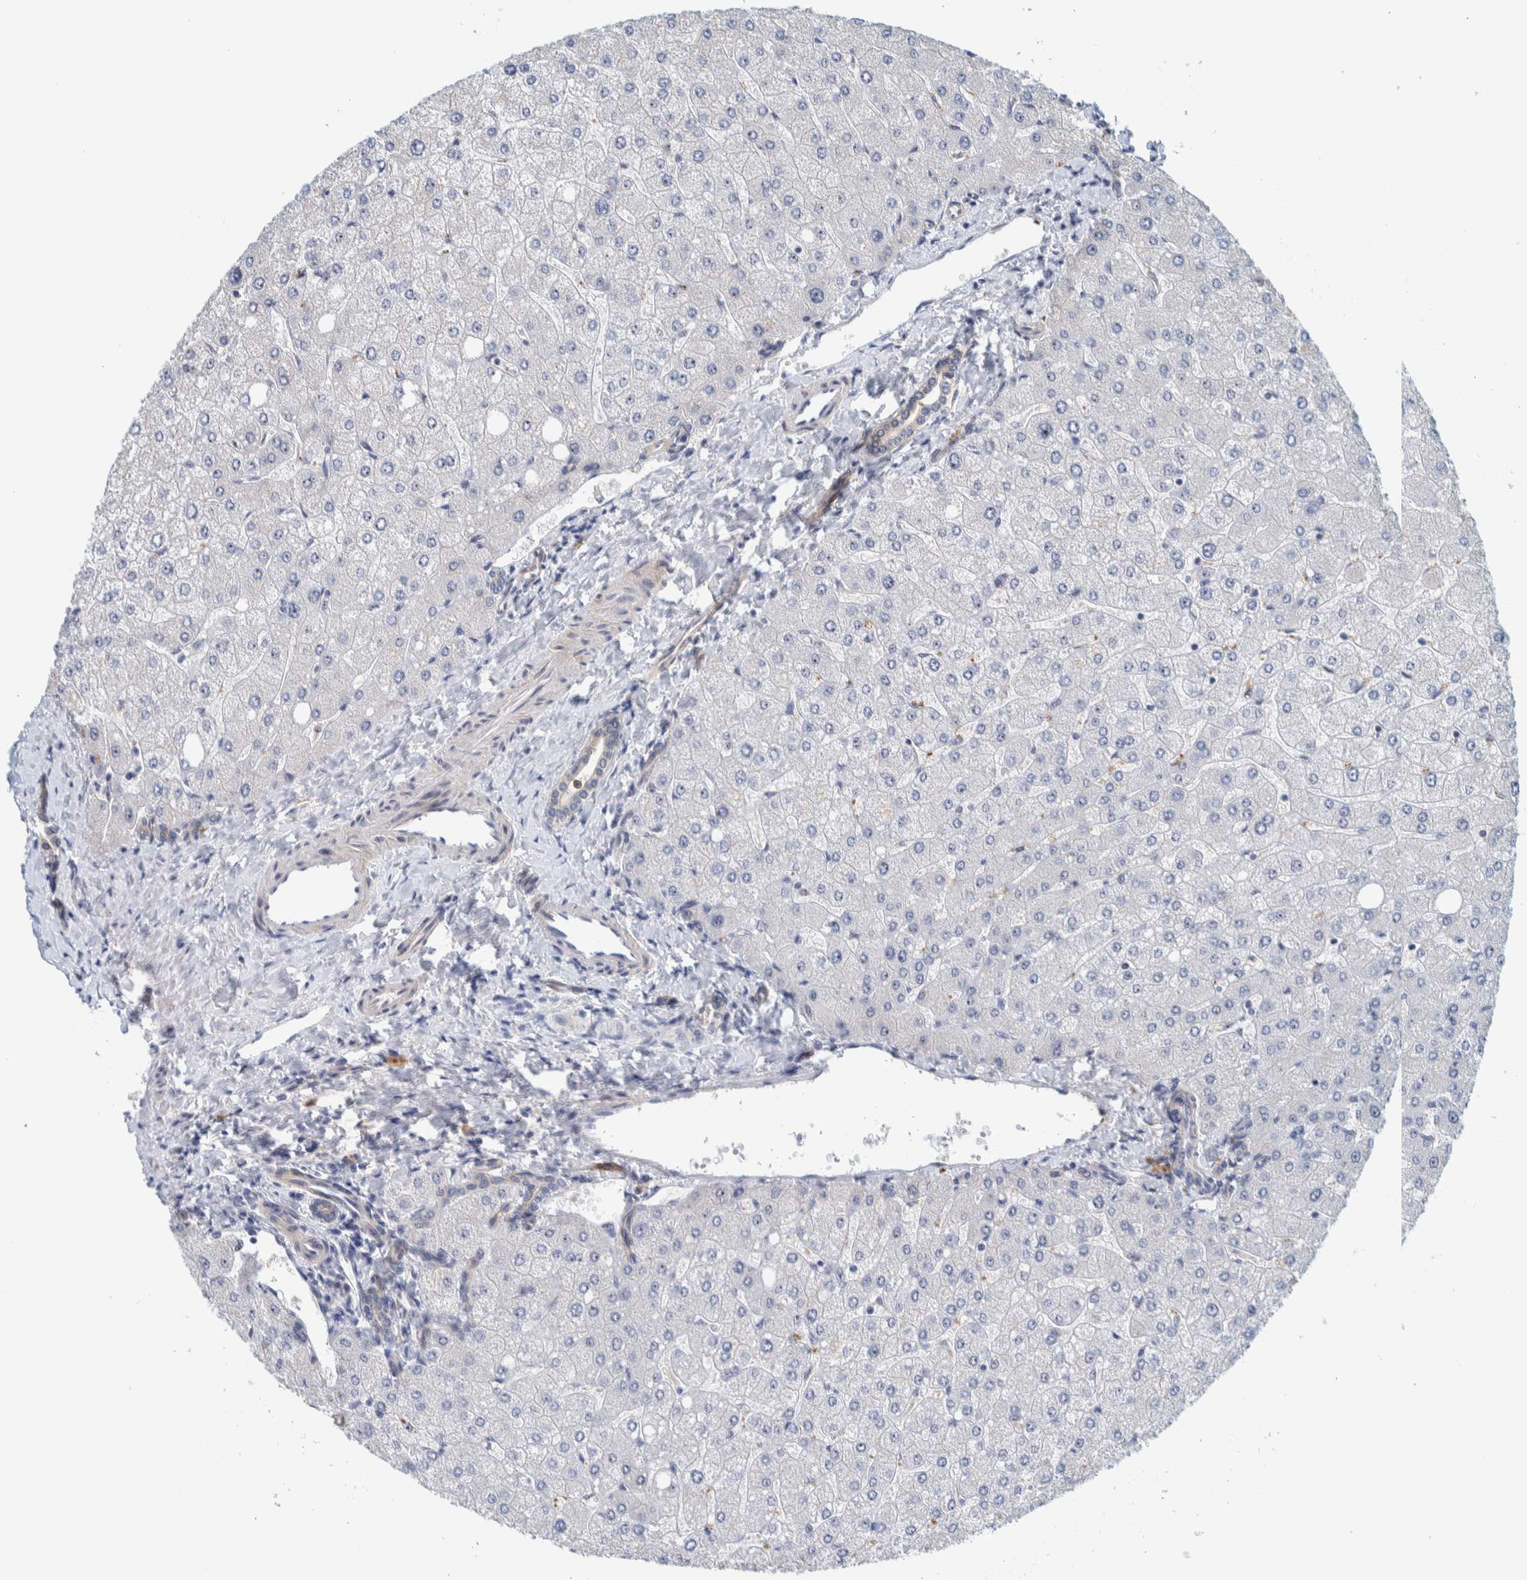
{"staining": {"intensity": "negative", "quantity": "none", "location": "none"}, "tissue": "liver", "cell_type": "Cholangiocytes", "image_type": "normal", "snomed": [{"axis": "morphology", "description": "Normal tissue, NOS"}, {"axis": "topography", "description": "Liver"}], "caption": "IHC photomicrograph of unremarkable liver: liver stained with DAB (3,3'-diaminobenzidine) reveals no significant protein expression in cholangiocytes.", "gene": "NOL11", "patient": {"sex": "male", "age": 55}}